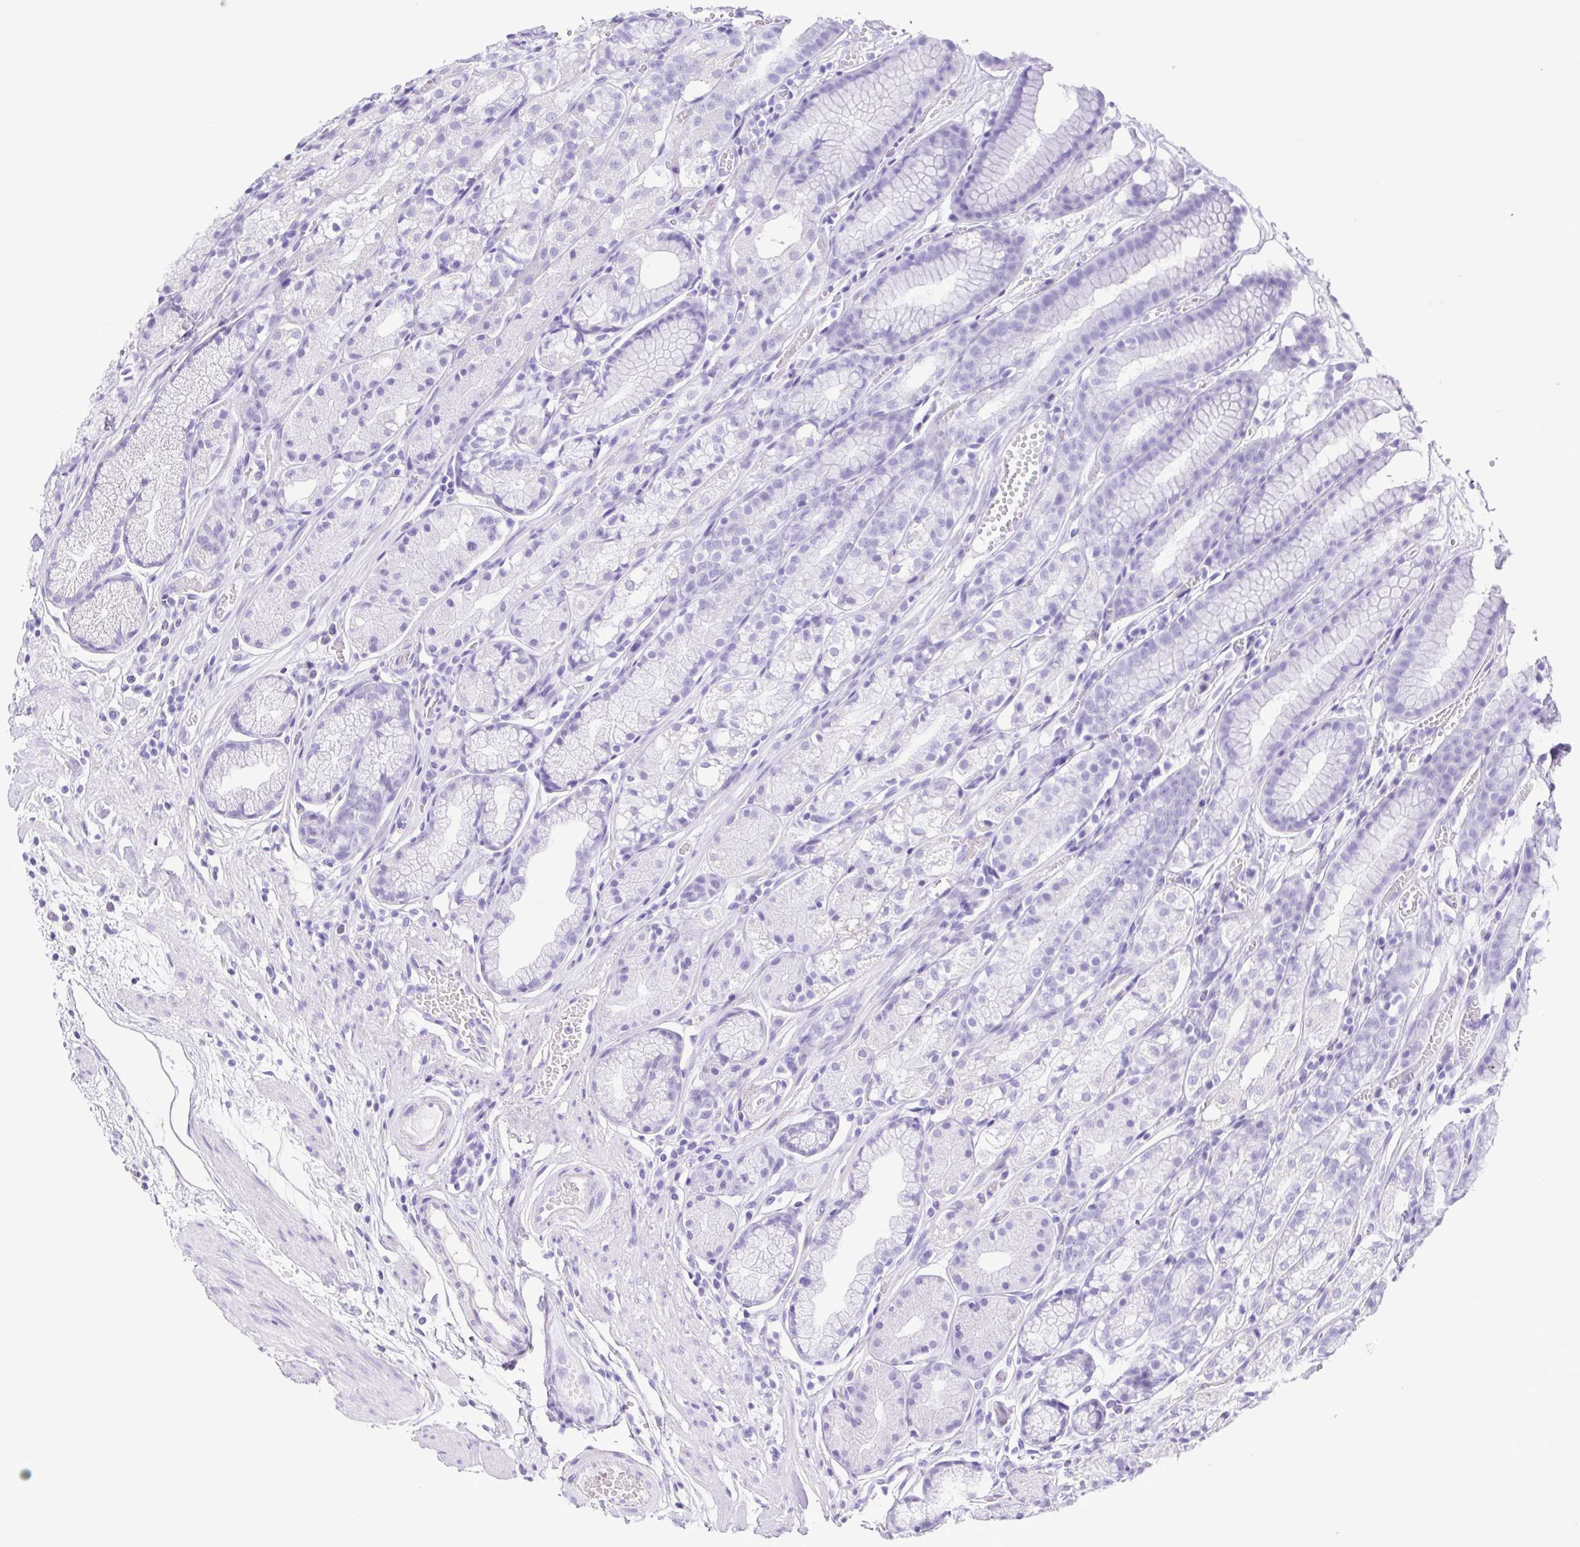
{"staining": {"intensity": "negative", "quantity": "none", "location": "none"}, "tissue": "stomach", "cell_type": "Glandular cells", "image_type": "normal", "snomed": [{"axis": "morphology", "description": "Normal tissue, NOS"}, {"axis": "topography", "description": "Smooth muscle"}, {"axis": "topography", "description": "Stomach"}], "caption": "An image of human stomach is negative for staining in glandular cells. (Stains: DAB immunohistochemistry with hematoxylin counter stain, Microscopy: brightfield microscopy at high magnification).", "gene": "OVGP1", "patient": {"sex": "male", "age": 70}}